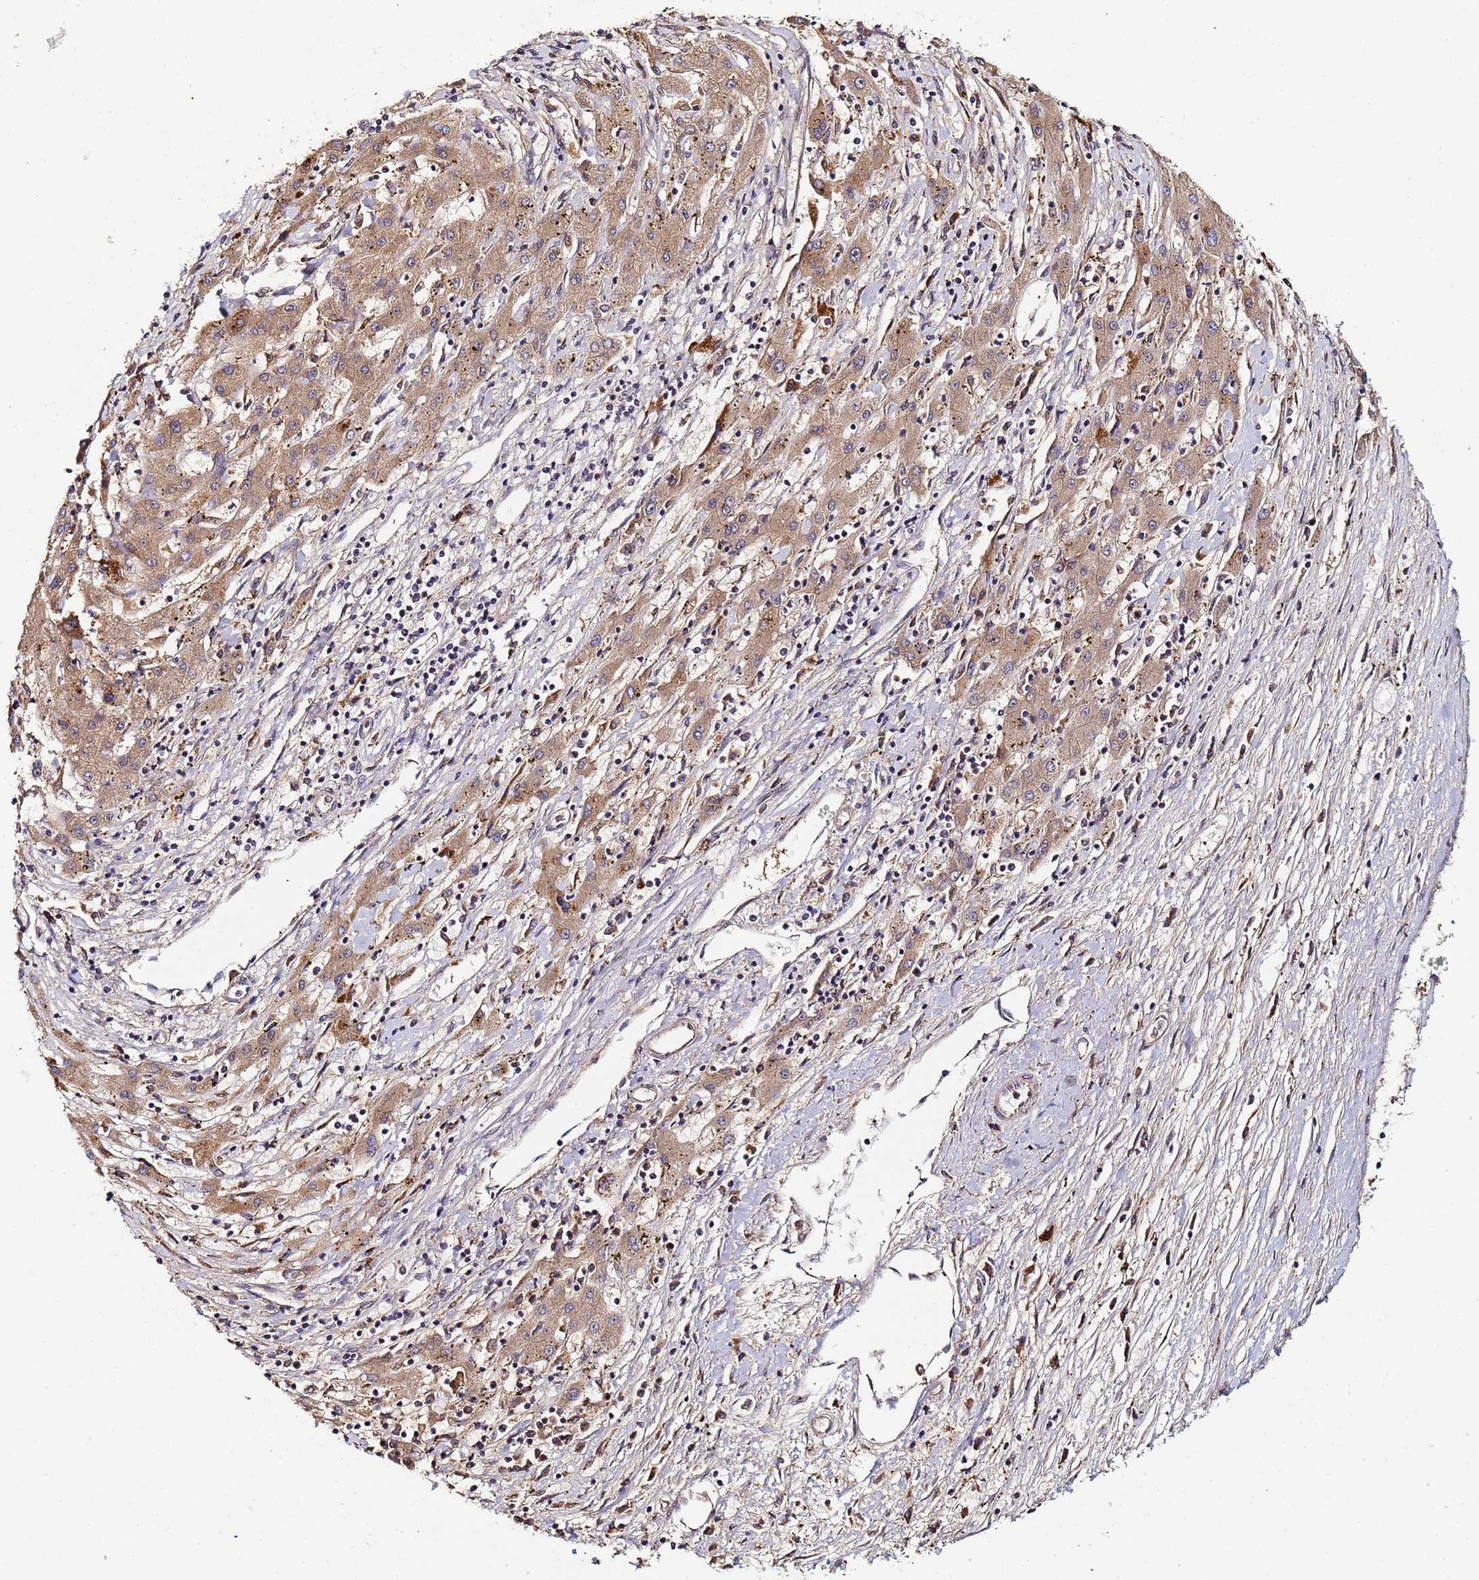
{"staining": {"intensity": "moderate", "quantity": ">75%", "location": "cytoplasmic/membranous"}, "tissue": "liver cancer", "cell_type": "Tumor cells", "image_type": "cancer", "snomed": [{"axis": "morphology", "description": "Carcinoma, Hepatocellular, NOS"}, {"axis": "topography", "description": "Liver"}], "caption": "This is a histology image of immunohistochemistry (IHC) staining of liver hepatocellular carcinoma, which shows moderate positivity in the cytoplasmic/membranous of tumor cells.", "gene": "OSER1", "patient": {"sex": "male", "age": 72}}